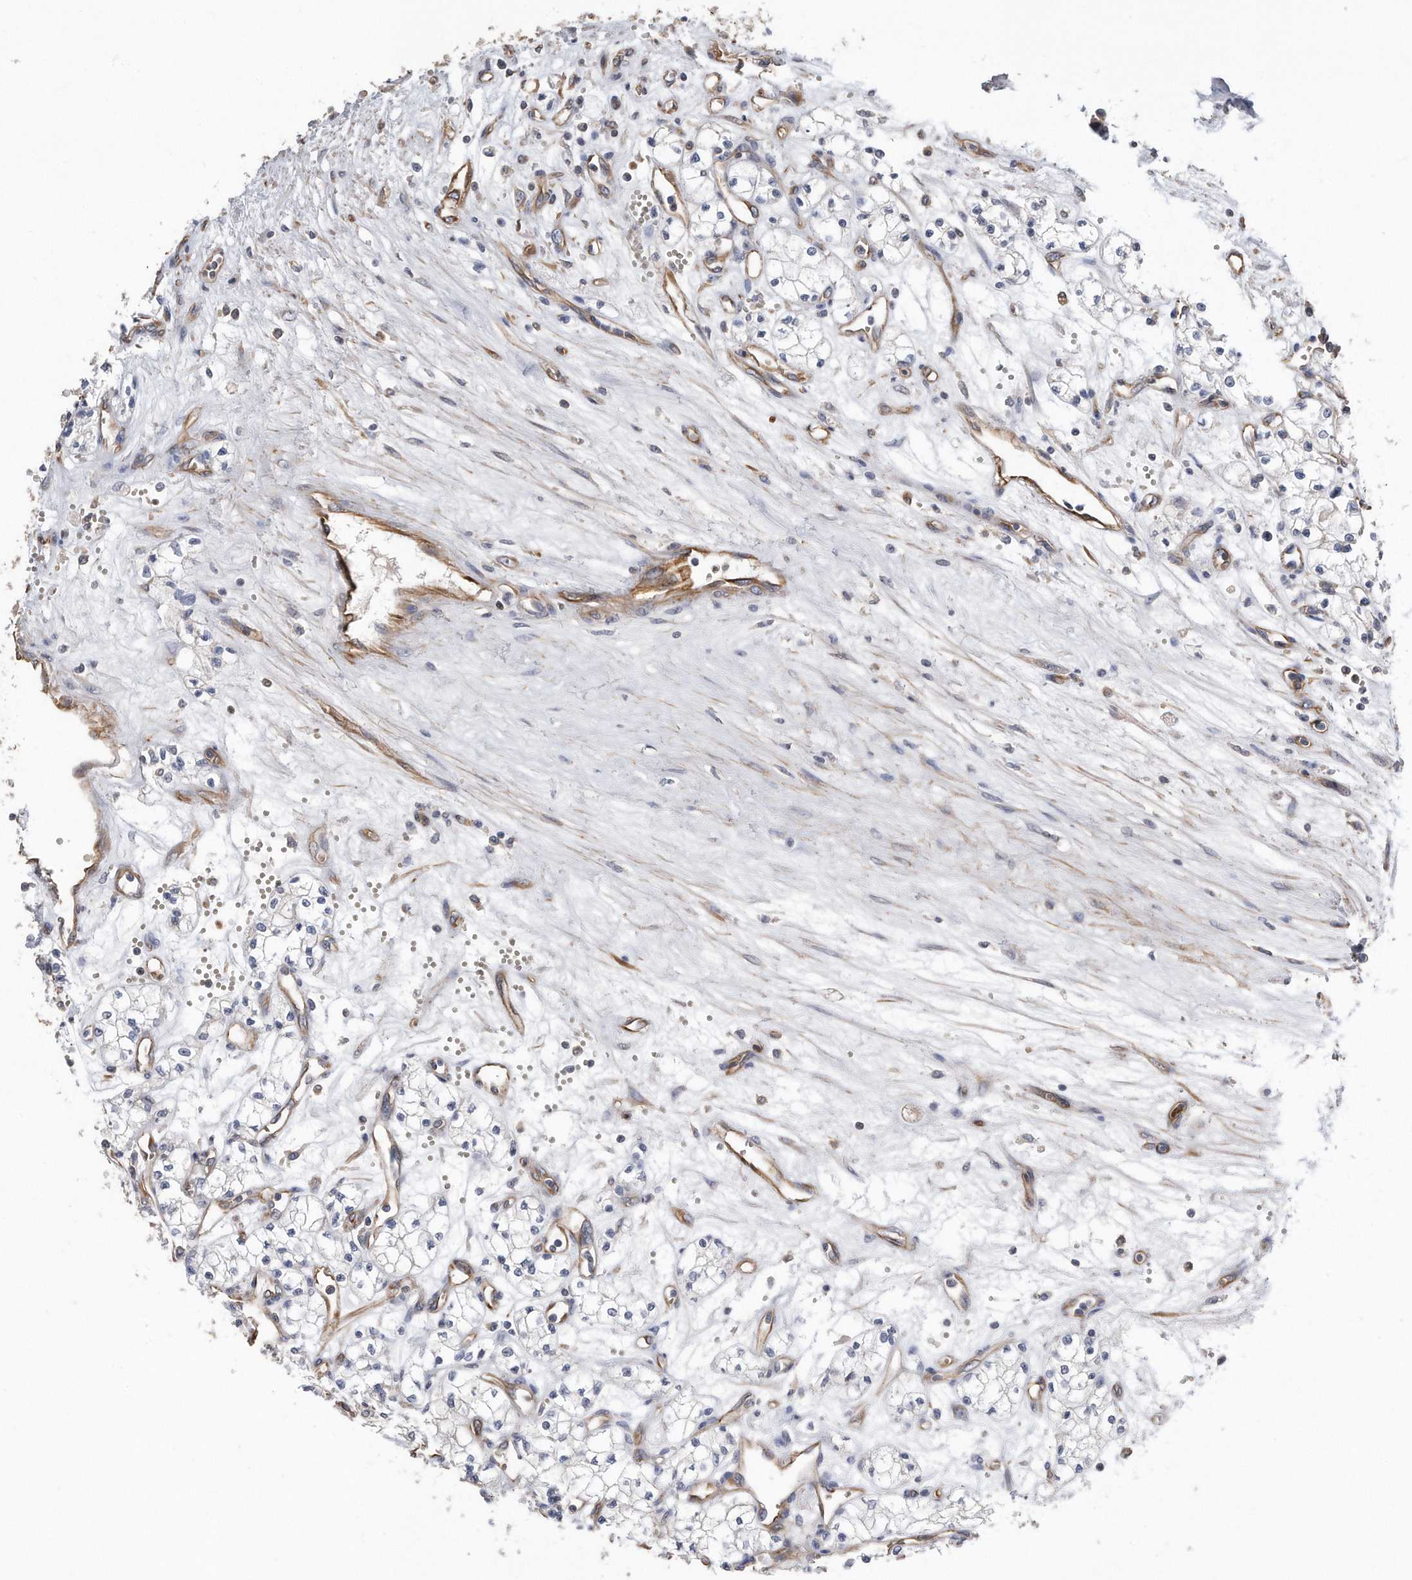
{"staining": {"intensity": "negative", "quantity": "none", "location": "none"}, "tissue": "renal cancer", "cell_type": "Tumor cells", "image_type": "cancer", "snomed": [{"axis": "morphology", "description": "Adenocarcinoma, NOS"}, {"axis": "topography", "description": "Kidney"}], "caption": "DAB immunohistochemical staining of human renal adenocarcinoma shows no significant positivity in tumor cells.", "gene": "GPC1", "patient": {"sex": "male", "age": 59}}